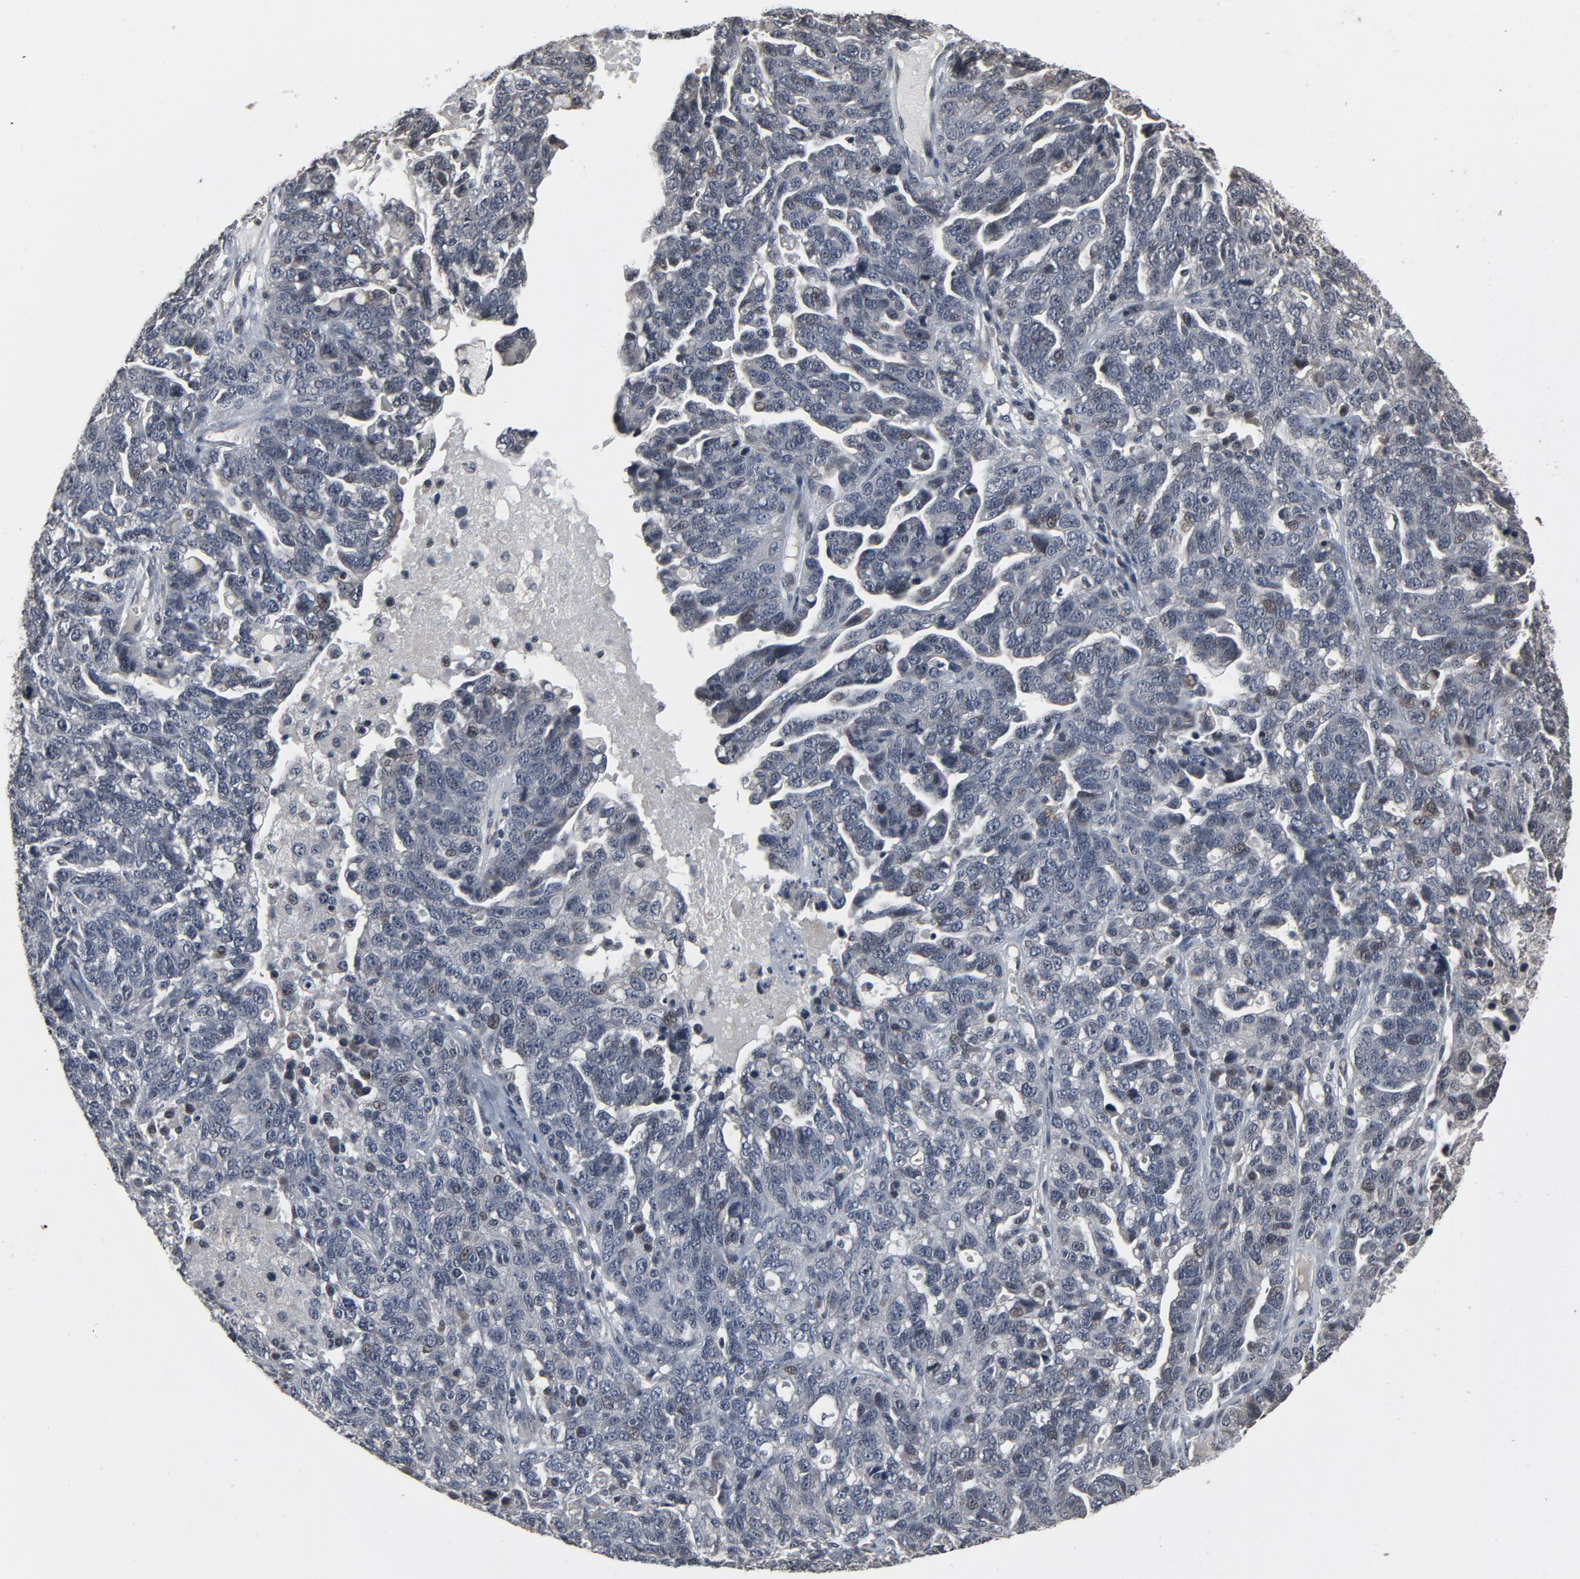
{"staining": {"intensity": "weak", "quantity": "<25%", "location": "nuclear"}, "tissue": "ovarian cancer", "cell_type": "Tumor cells", "image_type": "cancer", "snomed": [{"axis": "morphology", "description": "Cystadenocarcinoma, serous, NOS"}, {"axis": "topography", "description": "Ovary"}], "caption": "High power microscopy histopathology image of an immunohistochemistry (IHC) image of ovarian cancer (serous cystadenocarcinoma), revealing no significant staining in tumor cells.", "gene": "POM121", "patient": {"sex": "female", "age": 71}}